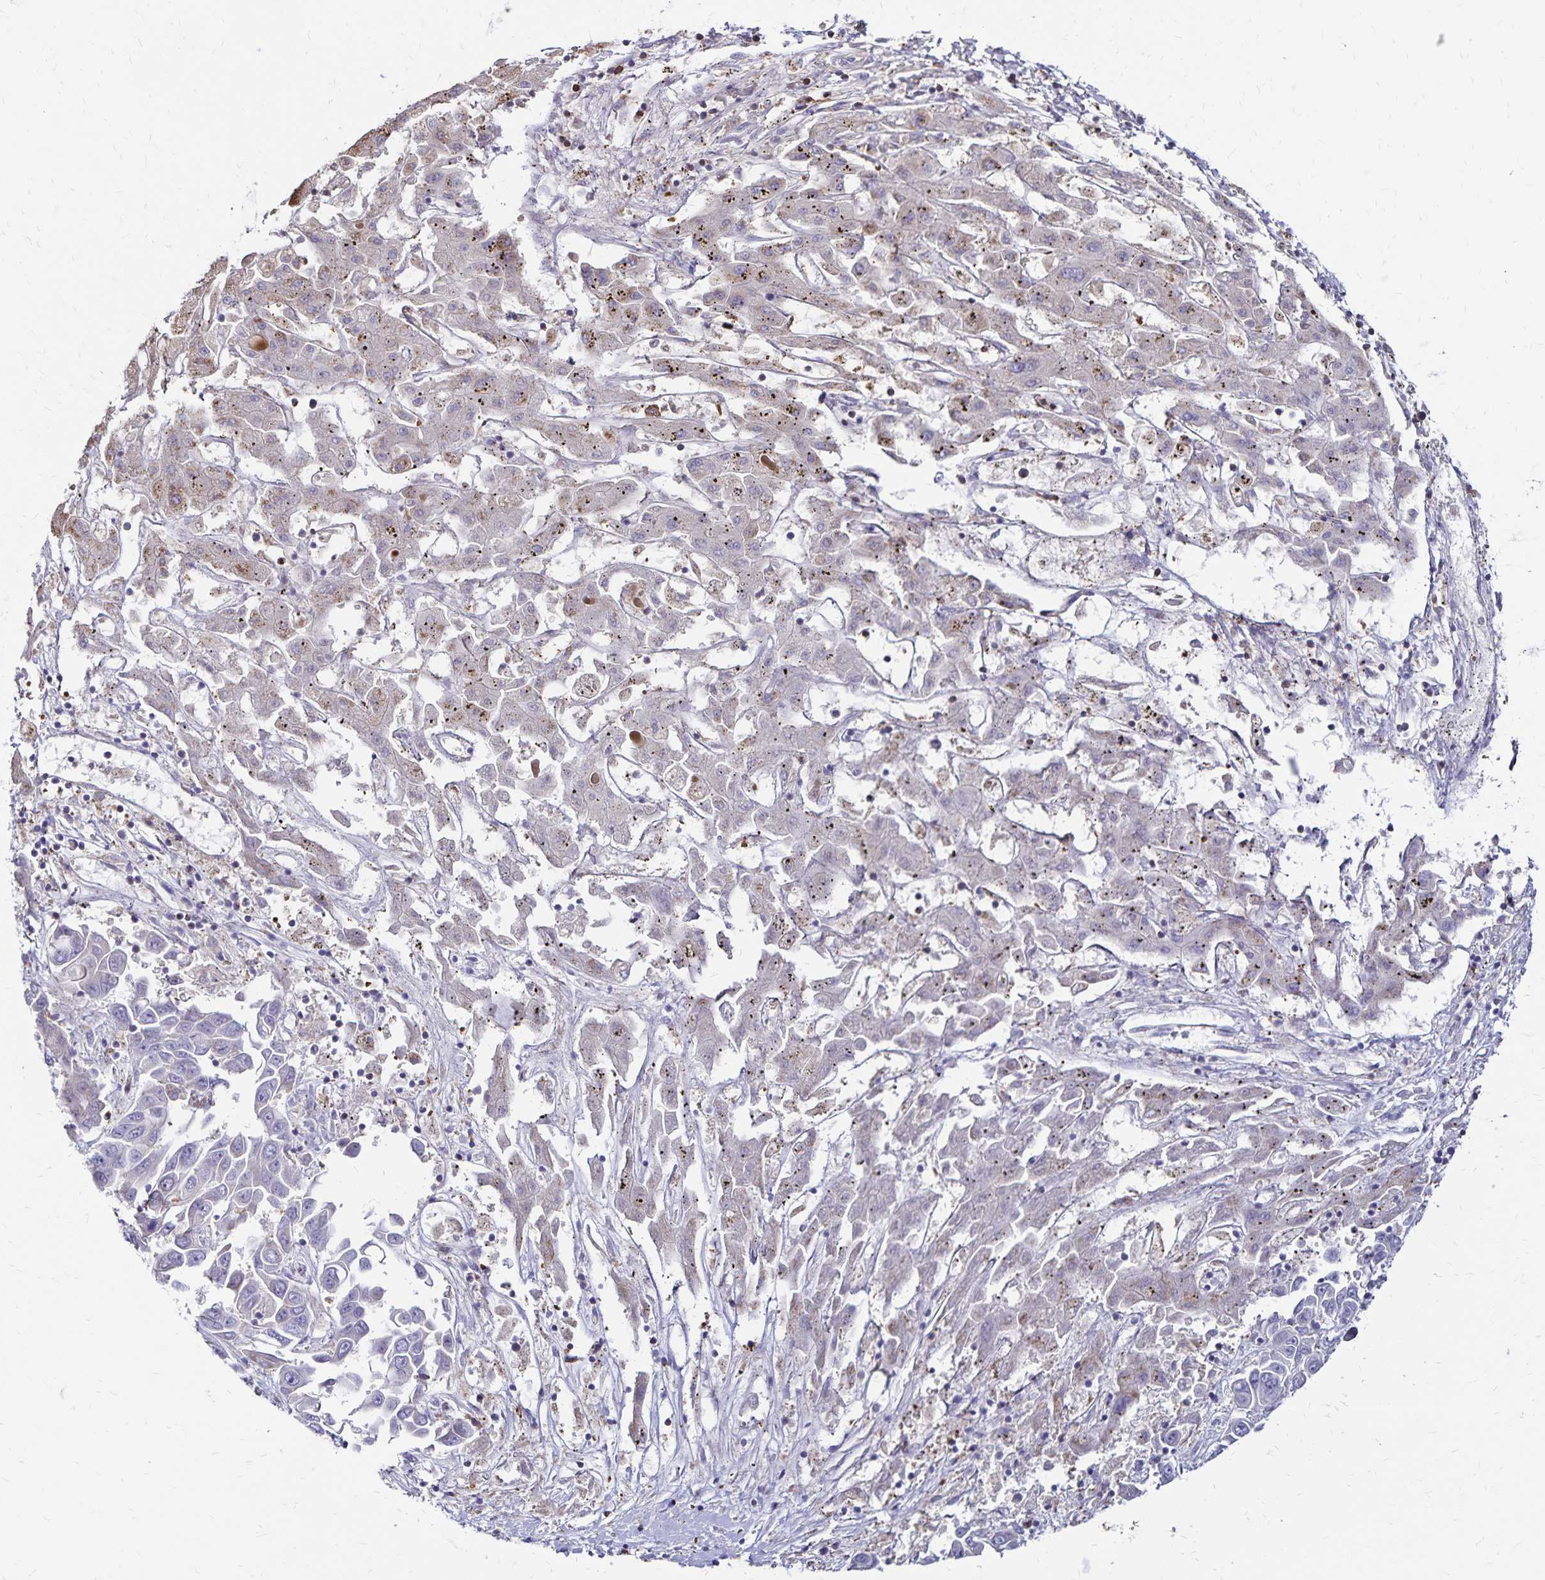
{"staining": {"intensity": "weak", "quantity": "<25%", "location": "cytoplasmic/membranous"}, "tissue": "liver cancer", "cell_type": "Tumor cells", "image_type": "cancer", "snomed": [{"axis": "morphology", "description": "Cholangiocarcinoma"}, {"axis": "topography", "description": "Liver"}], "caption": "Immunohistochemical staining of human liver cancer (cholangiocarcinoma) displays no significant expression in tumor cells.", "gene": "NAGPA", "patient": {"sex": "female", "age": 52}}